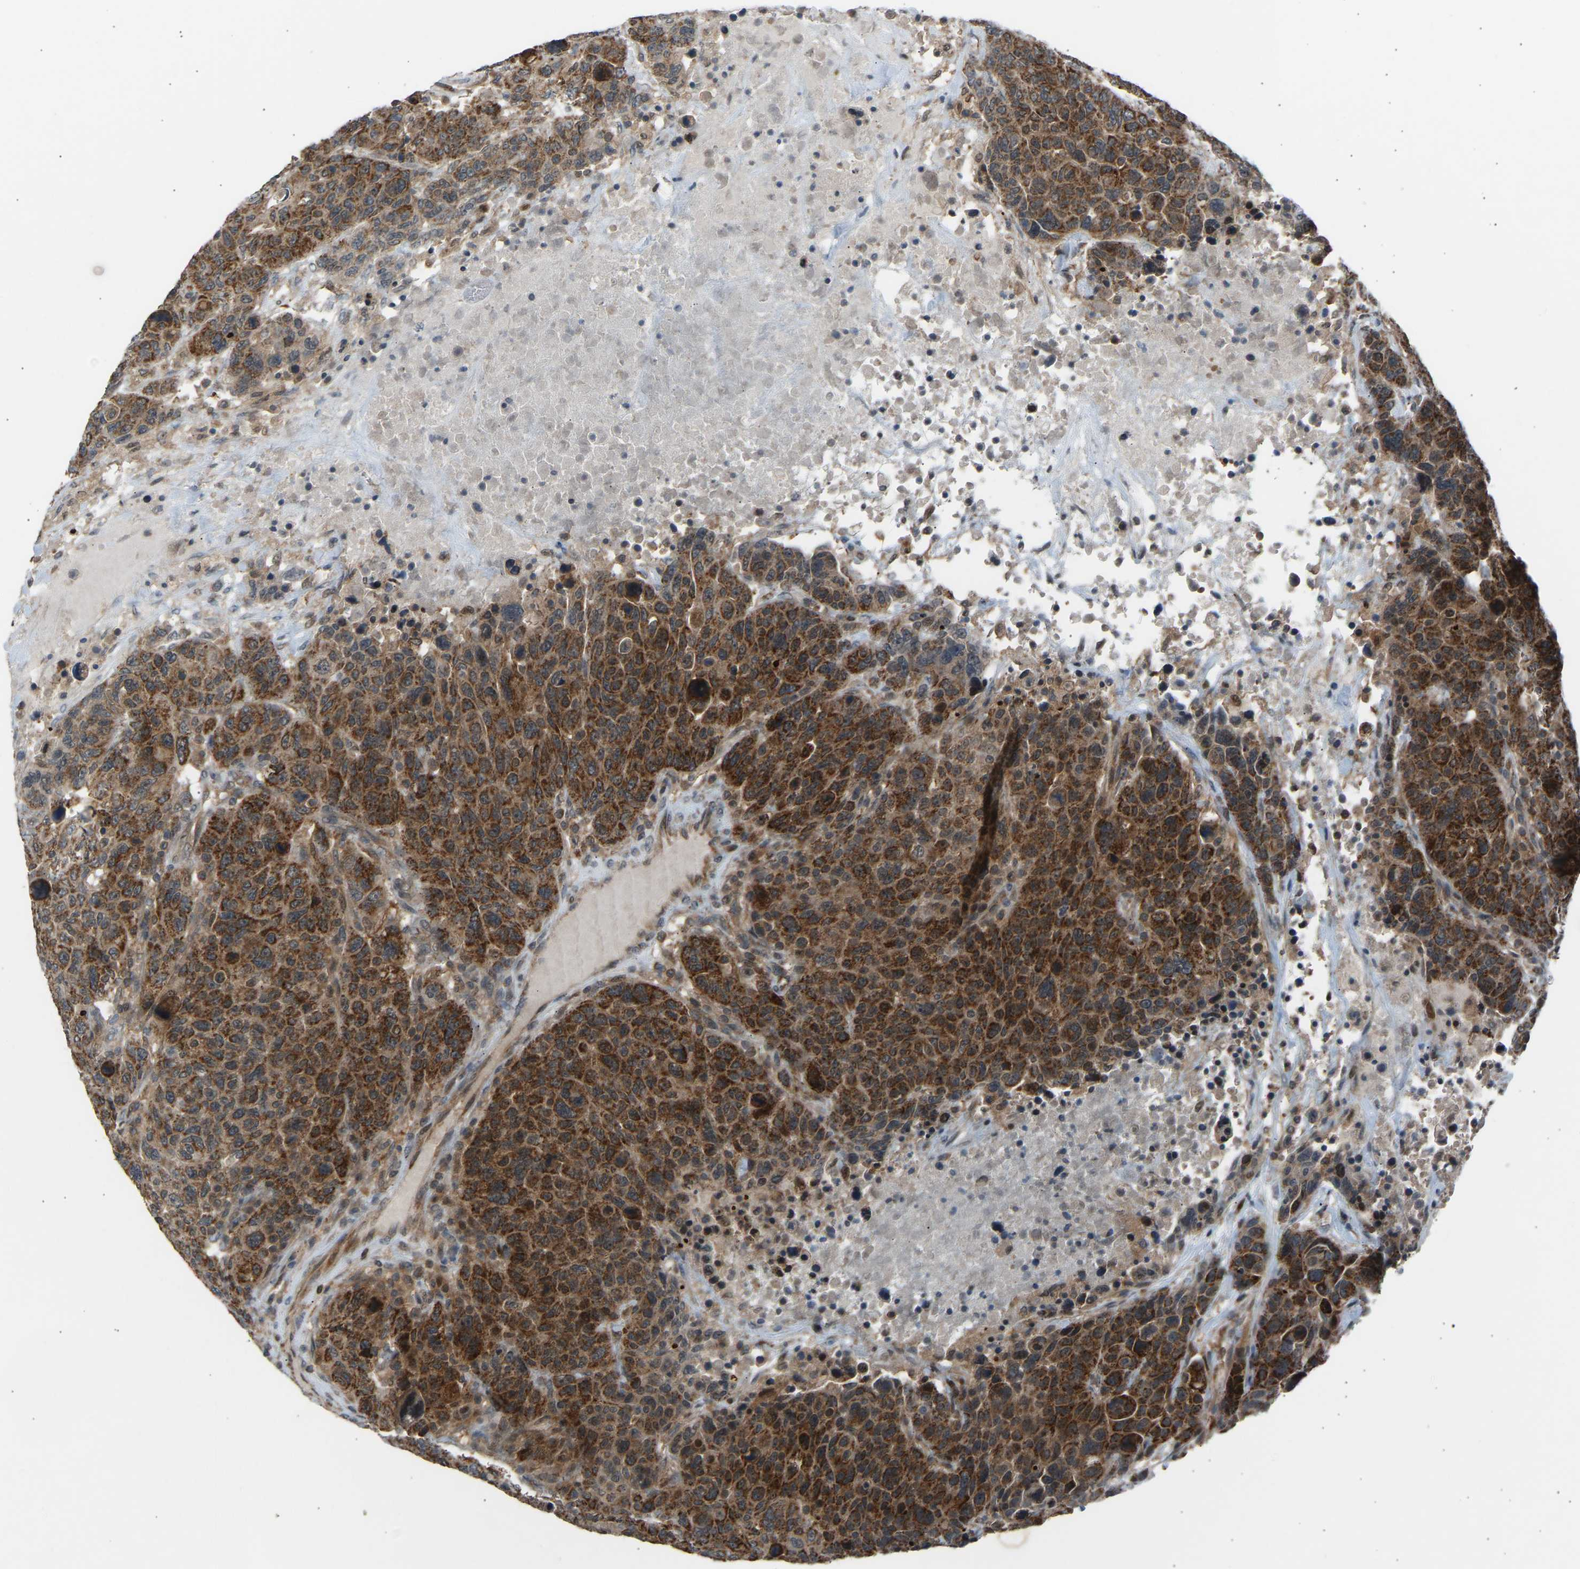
{"staining": {"intensity": "strong", "quantity": ">75%", "location": "cytoplasmic/membranous"}, "tissue": "breast cancer", "cell_type": "Tumor cells", "image_type": "cancer", "snomed": [{"axis": "morphology", "description": "Duct carcinoma"}, {"axis": "topography", "description": "Breast"}], "caption": "Tumor cells reveal strong cytoplasmic/membranous expression in about >75% of cells in breast cancer.", "gene": "SLIRP", "patient": {"sex": "female", "age": 37}}